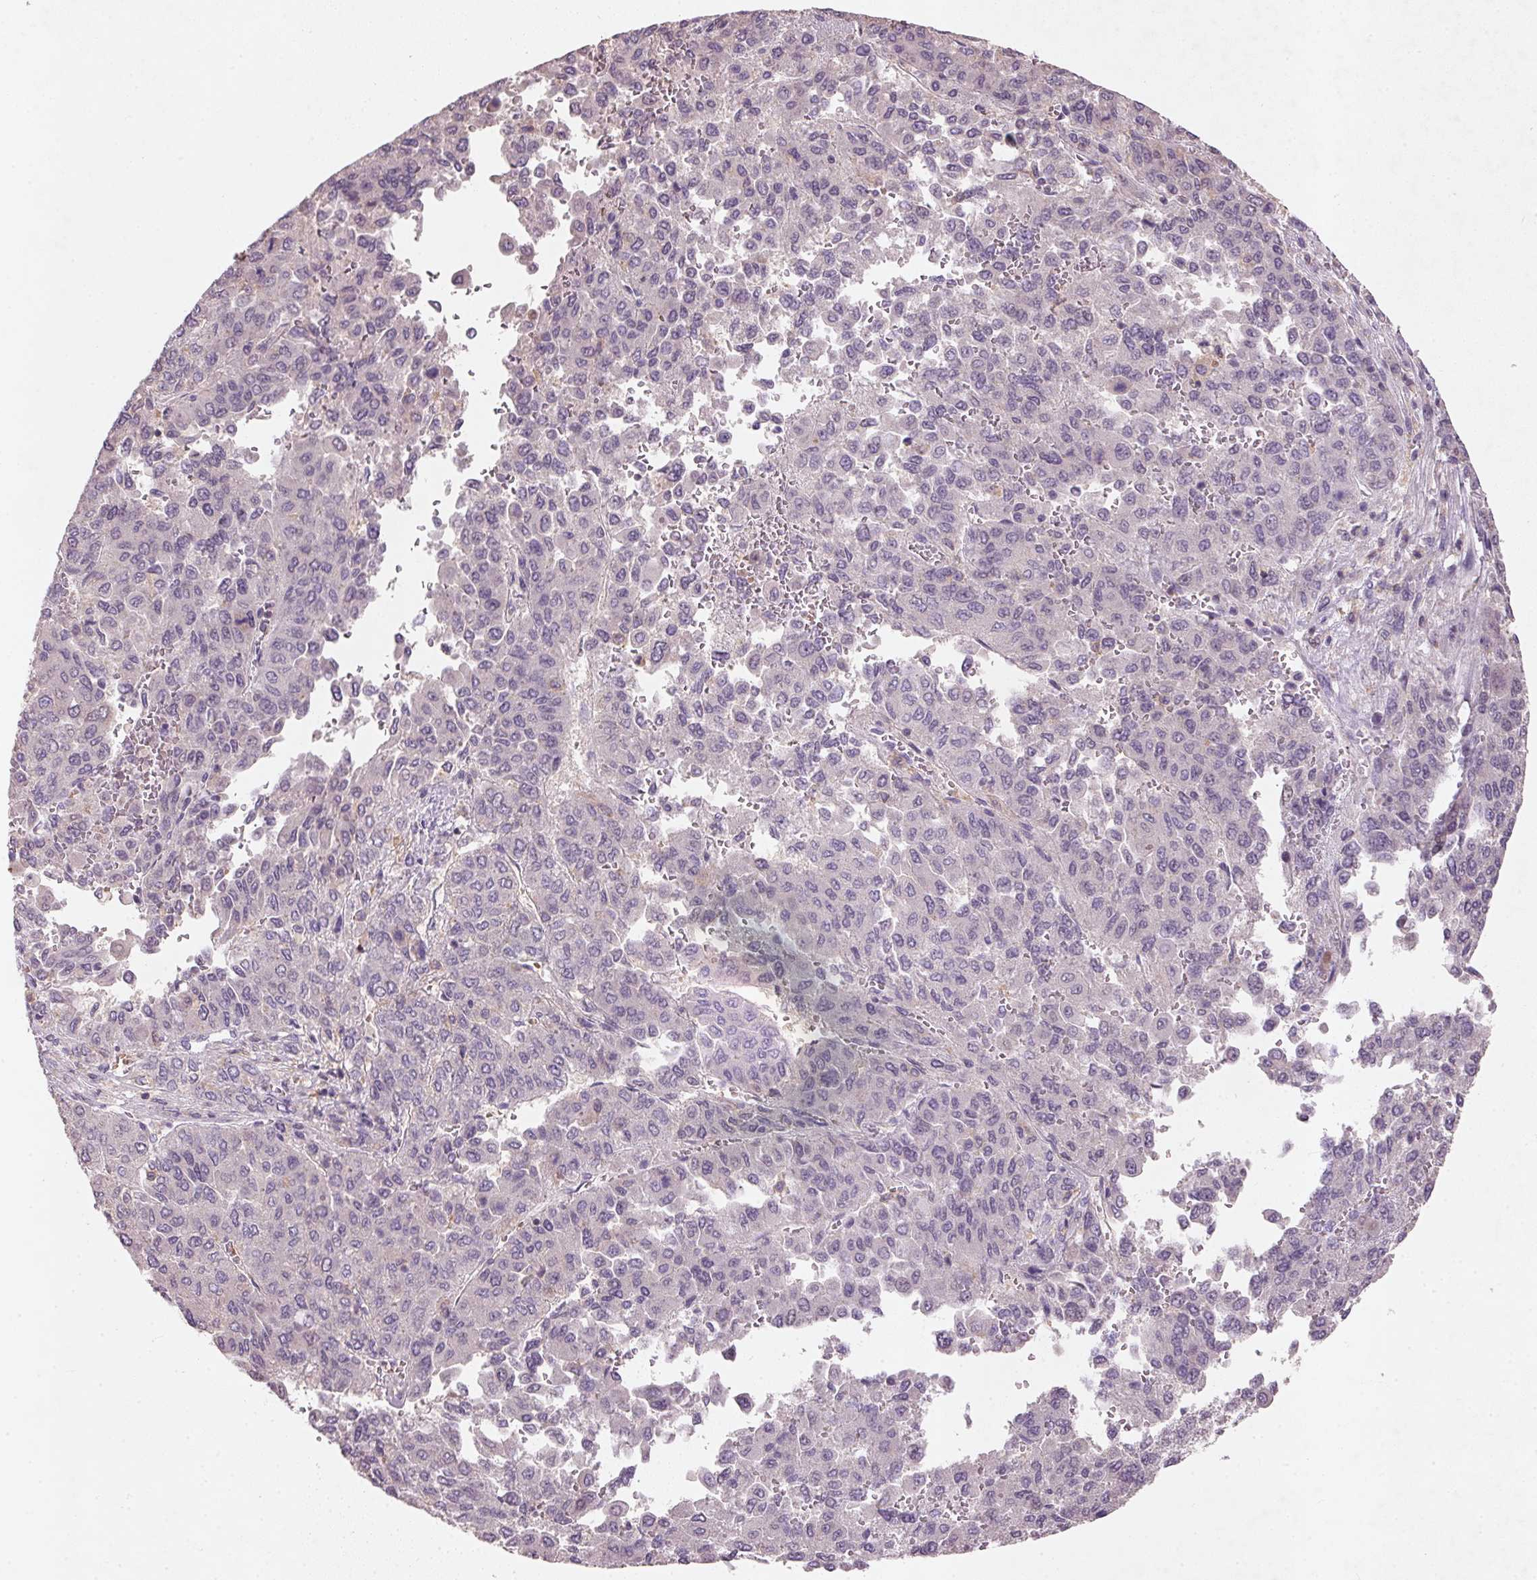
{"staining": {"intensity": "negative", "quantity": "none", "location": "none"}, "tissue": "liver cancer", "cell_type": "Tumor cells", "image_type": "cancer", "snomed": [{"axis": "morphology", "description": "Carcinoma, Hepatocellular, NOS"}, {"axis": "topography", "description": "Liver"}], "caption": "Liver cancer was stained to show a protein in brown. There is no significant positivity in tumor cells.", "gene": "KCNK15", "patient": {"sex": "female", "age": 41}}